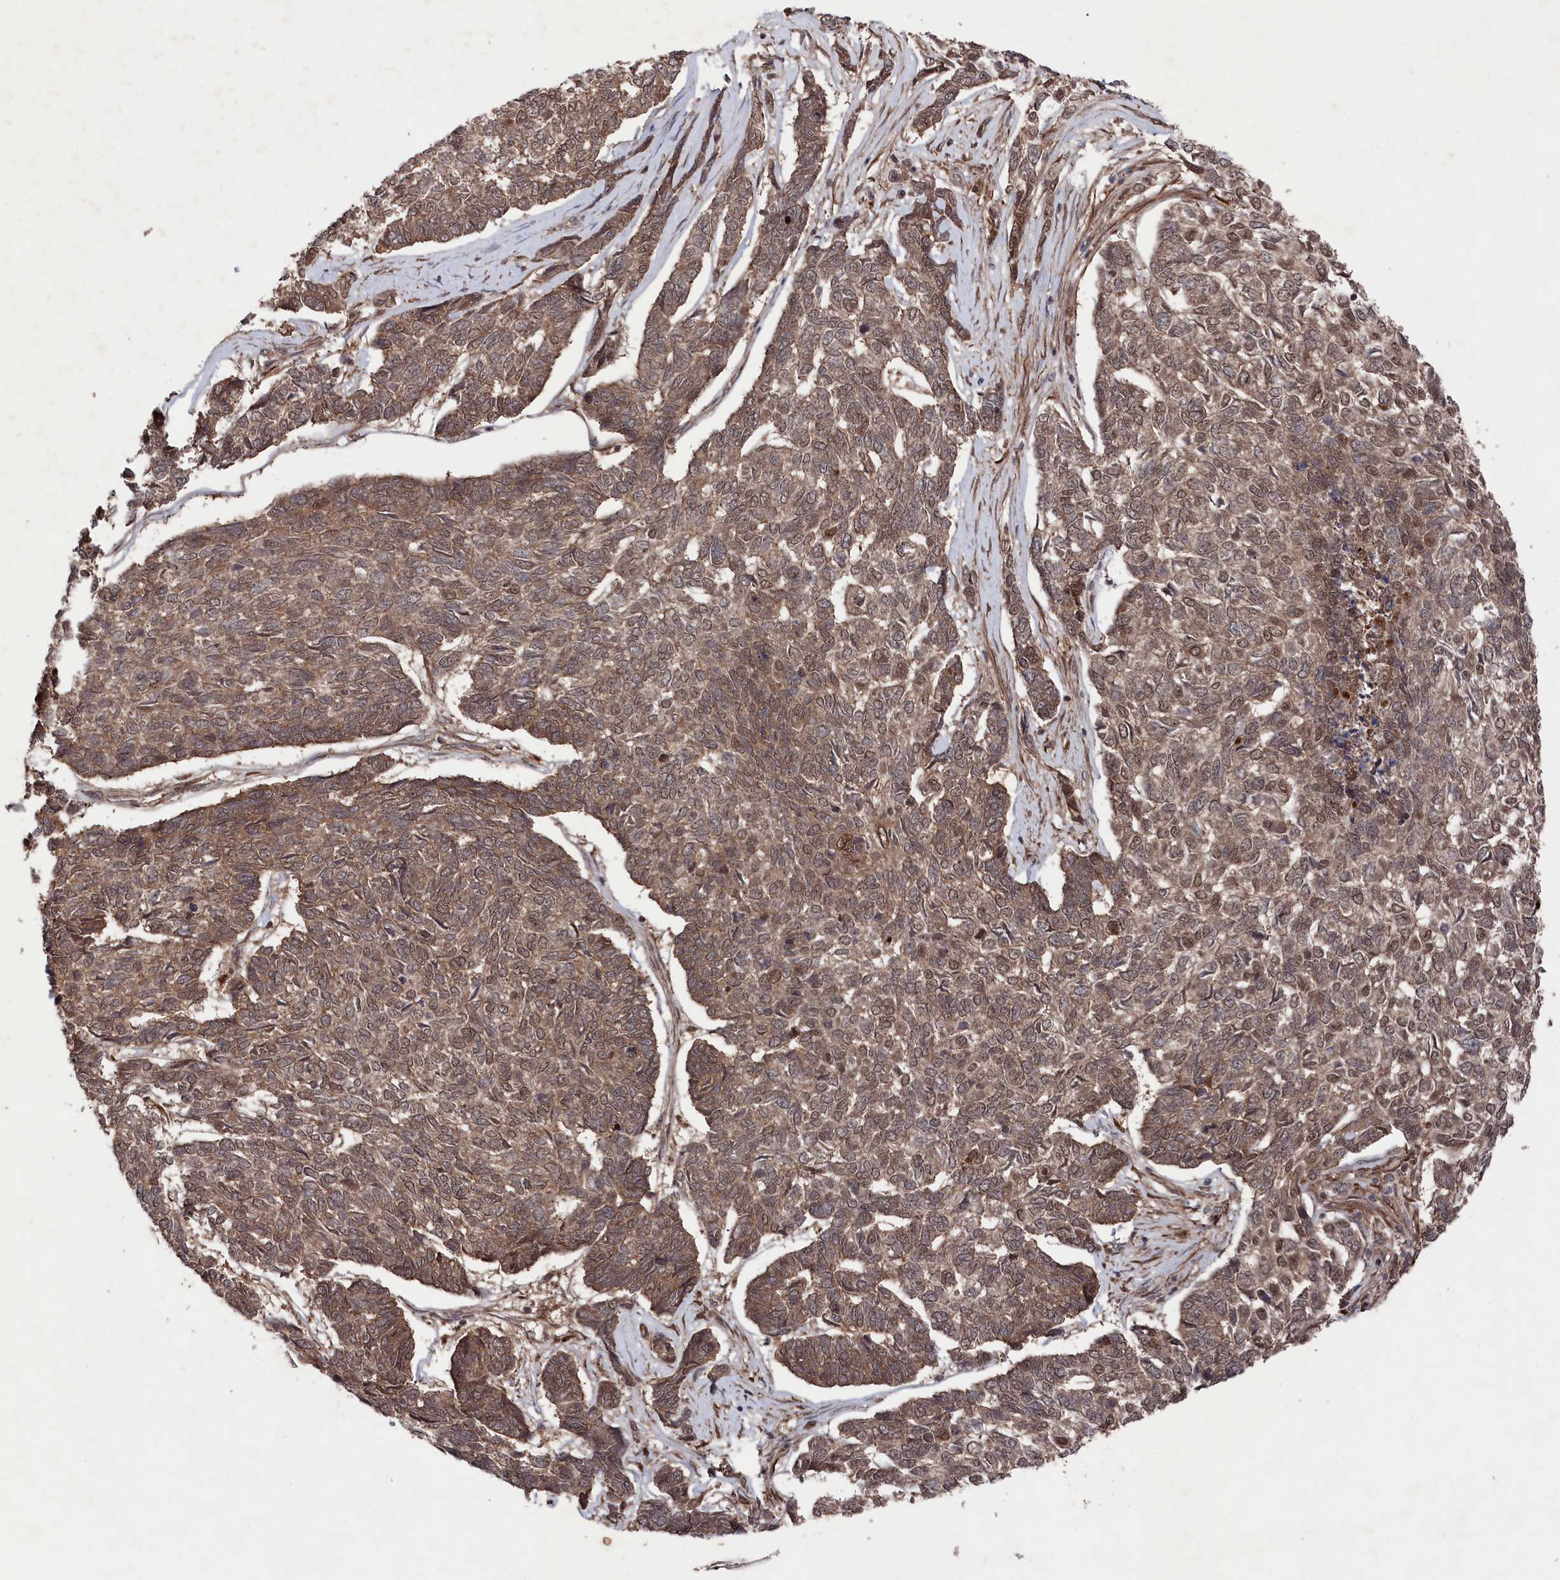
{"staining": {"intensity": "moderate", "quantity": ">75%", "location": "cytoplasmic/membranous,nuclear"}, "tissue": "skin cancer", "cell_type": "Tumor cells", "image_type": "cancer", "snomed": [{"axis": "morphology", "description": "Basal cell carcinoma"}, {"axis": "topography", "description": "Skin"}], "caption": "Protein analysis of skin cancer (basal cell carcinoma) tissue reveals moderate cytoplasmic/membranous and nuclear positivity in about >75% of tumor cells. The protein of interest is shown in brown color, while the nuclei are stained blue.", "gene": "BORCS7", "patient": {"sex": "female", "age": 65}}